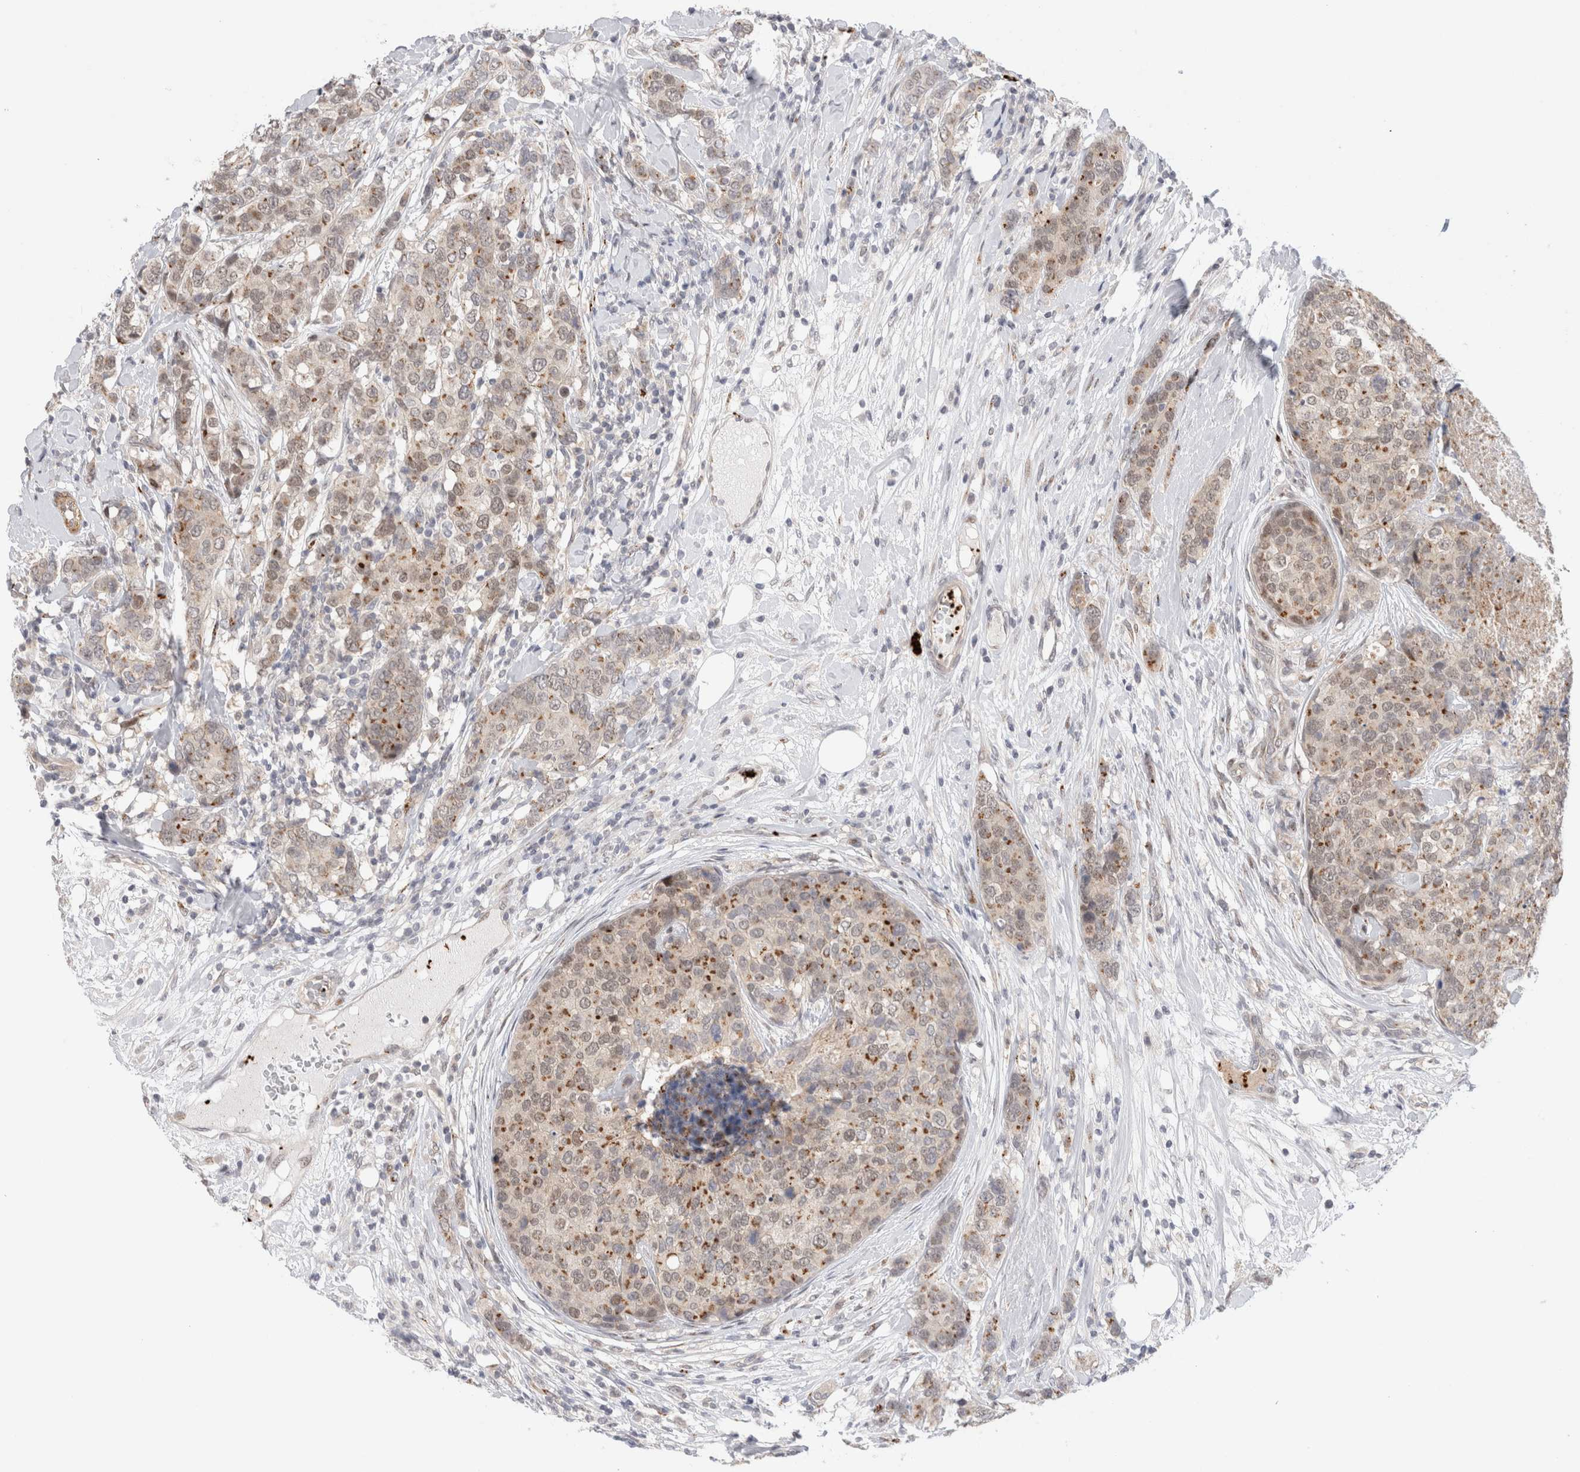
{"staining": {"intensity": "moderate", "quantity": "25%-75%", "location": "cytoplasmic/membranous"}, "tissue": "breast cancer", "cell_type": "Tumor cells", "image_type": "cancer", "snomed": [{"axis": "morphology", "description": "Lobular carcinoma"}, {"axis": "topography", "description": "Breast"}], "caption": "A histopathology image showing moderate cytoplasmic/membranous expression in approximately 25%-75% of tumor cells in breast cancer, as visualized by brown immunohistochemical staining.", "gene": "VPS28", "patient": {"sex": "female", "age": 59}}